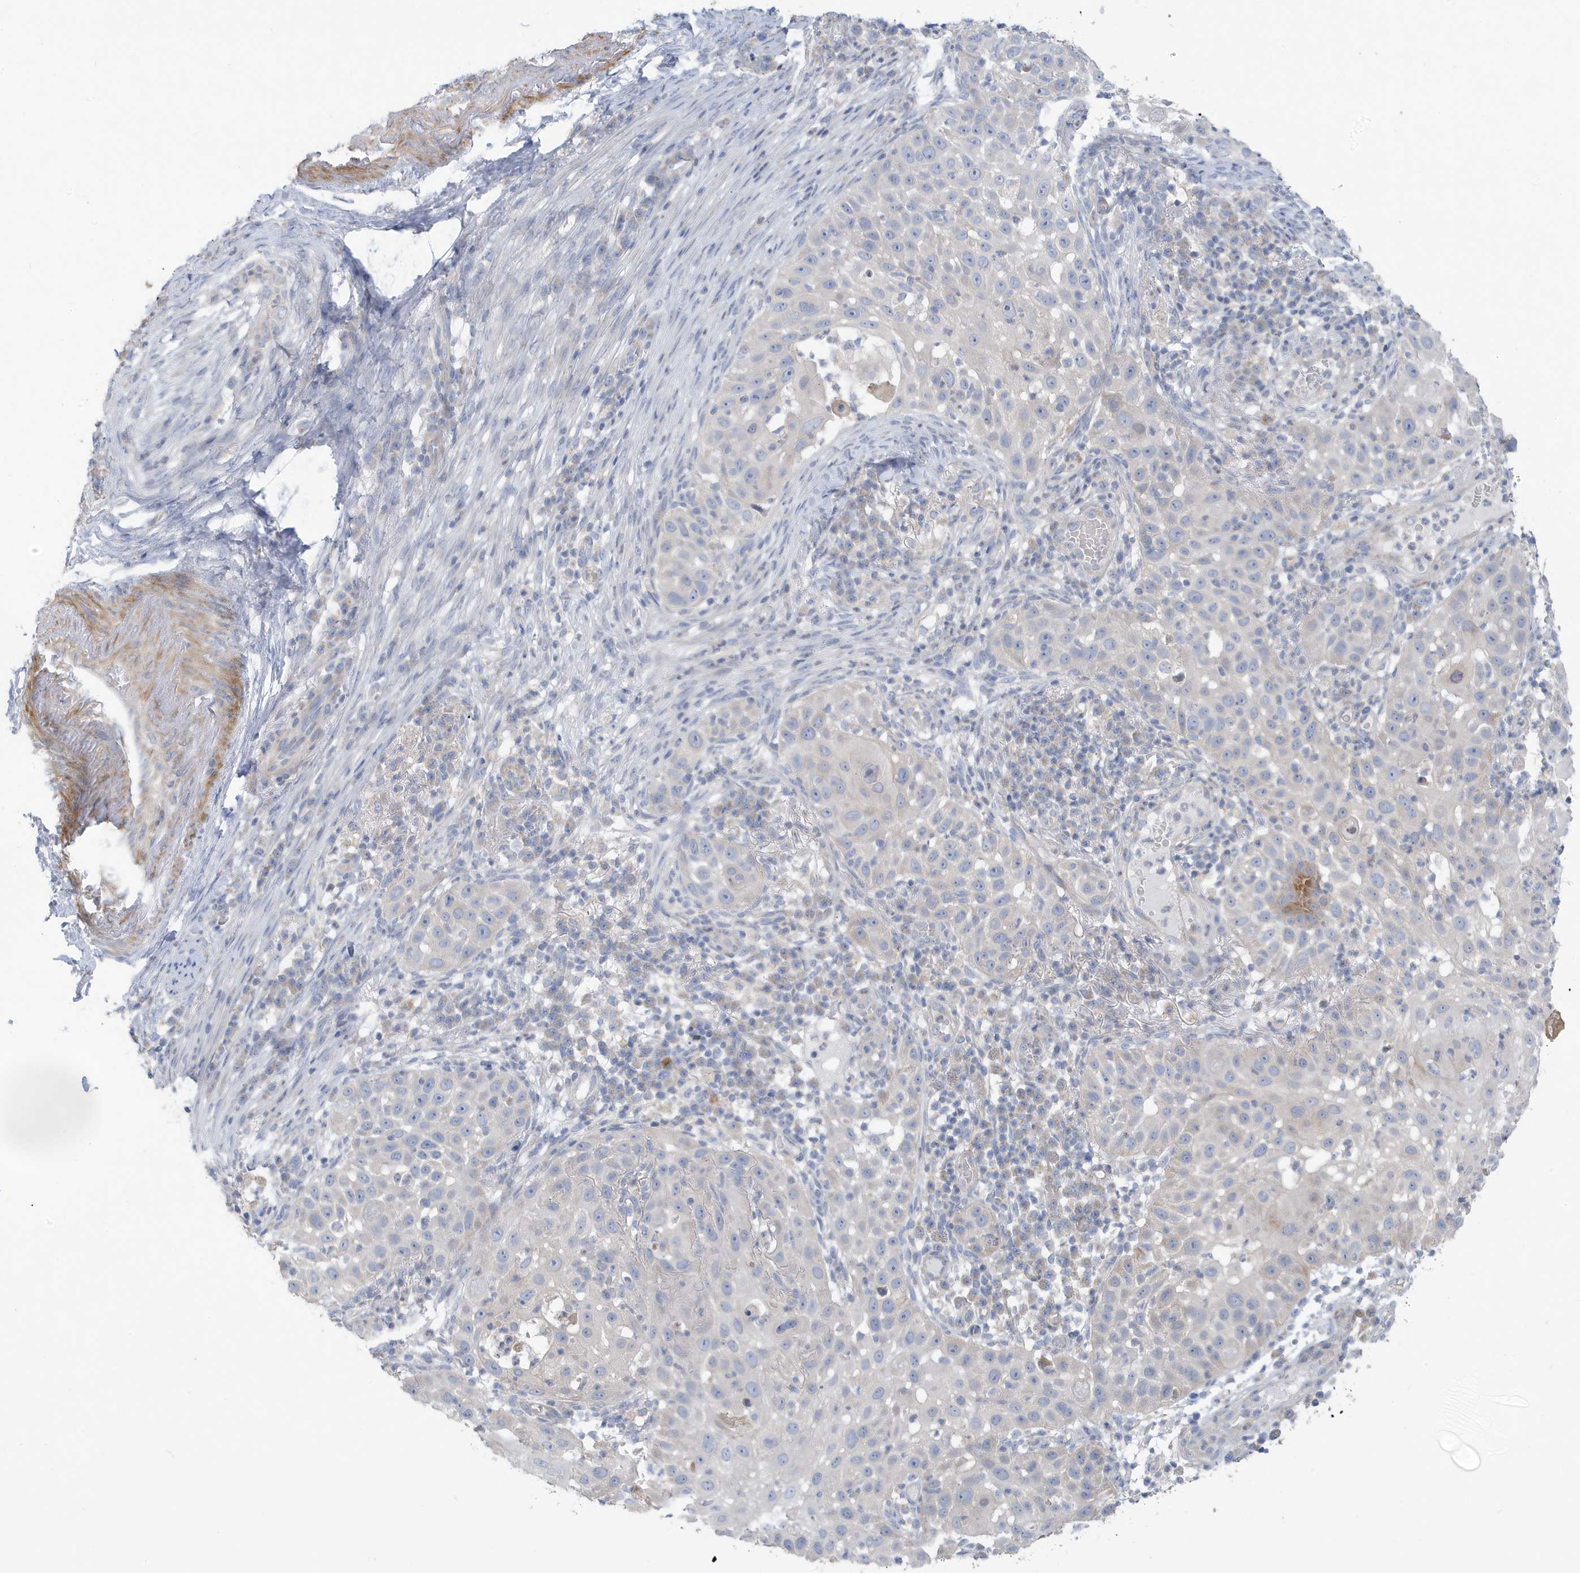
{"staining": {"intensity": "negative", "quantity": "none", "location": "none"}, "tissue": "skin cancer", "cell_type": "Tumor cells", "image_type": "cancer", "snomed": [{"axis": "morphology", "description": "Squamous cell carcinoma, NOS"}, {"axis": "topography", "description": "Skin"}], "caption": "Protein analysis of skin cancer (squamous cell carcinoma) exhibits no significant positivity in tumor cells. (Immunohistochemistry (ihc), brightfield microscopy, high magnification).", "gene": "ATP13A5", "patient": {"sex": "female", "age": 44}}